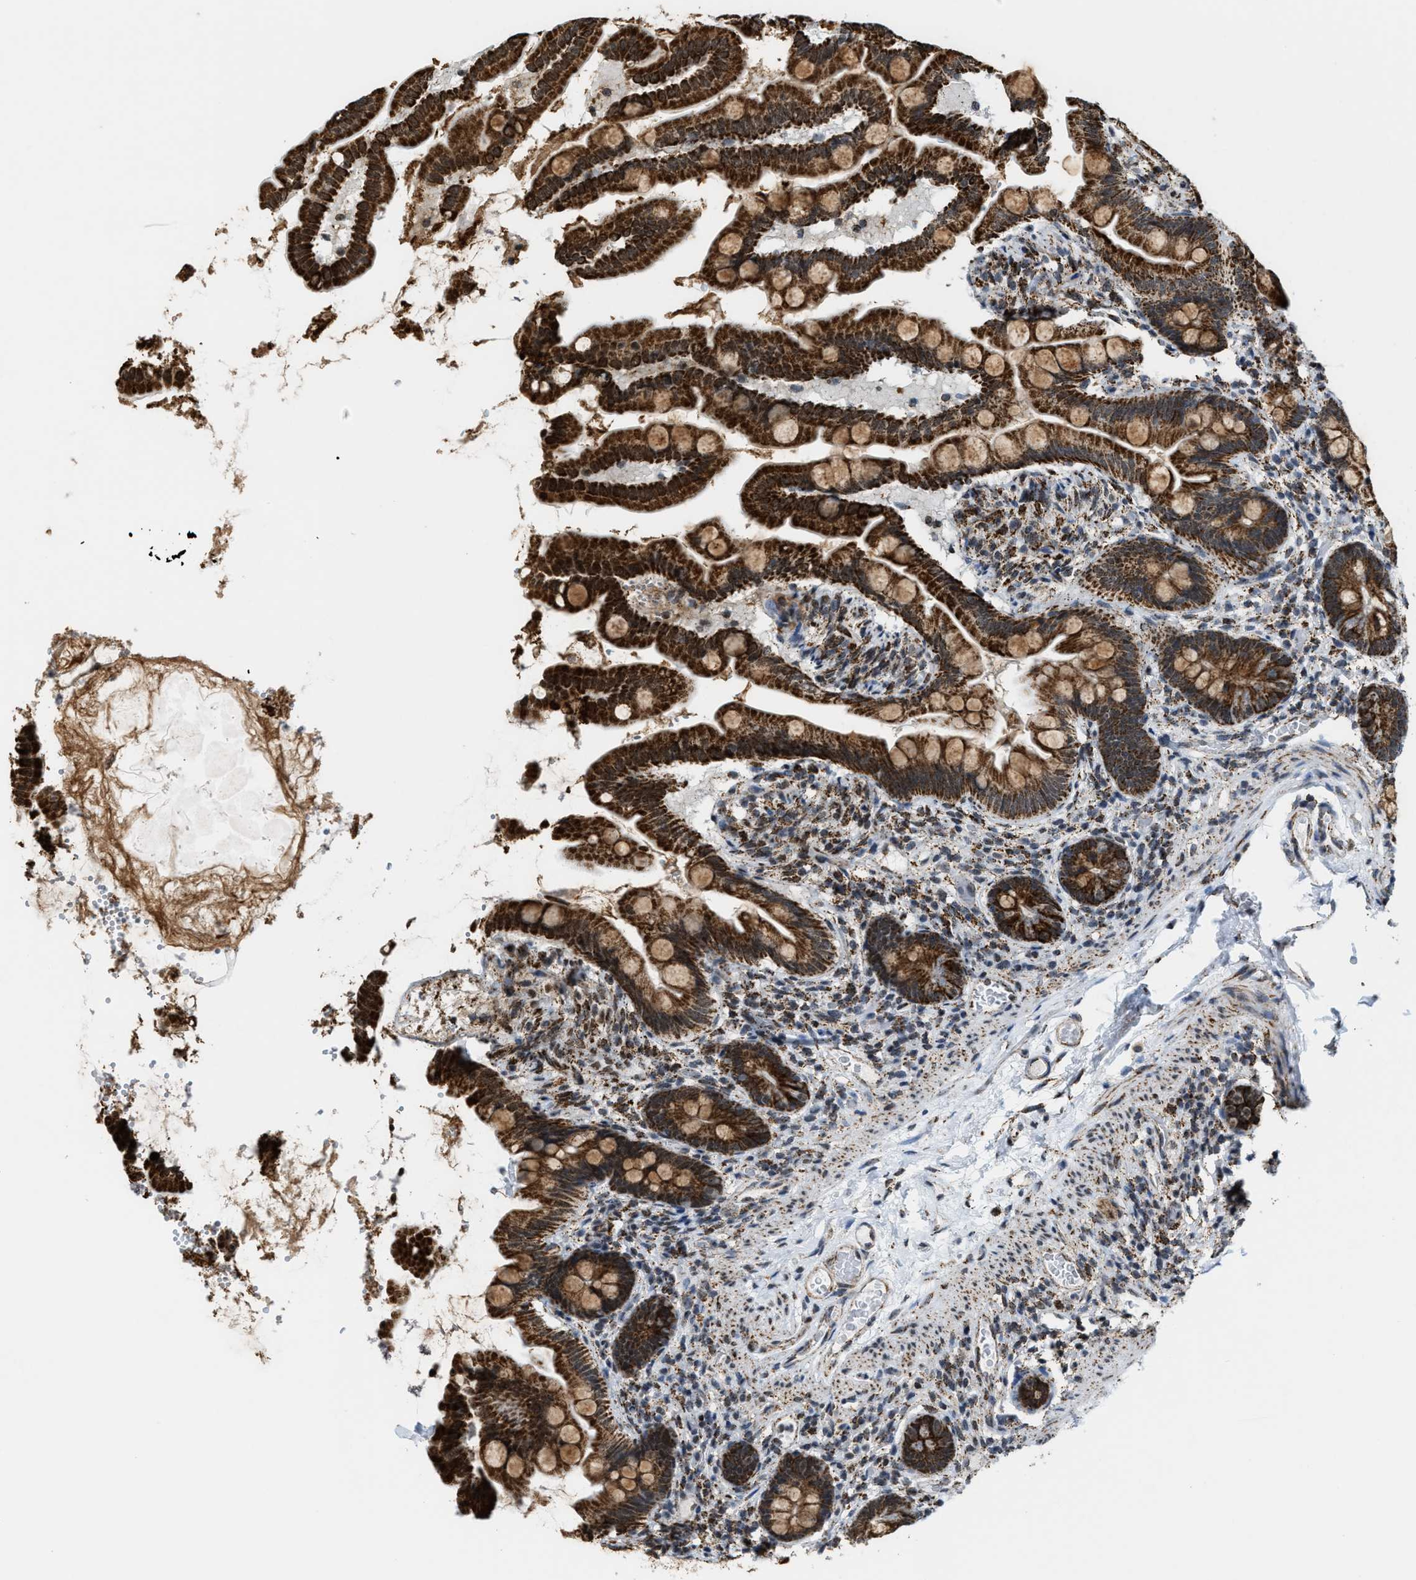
{"staining": {"intensity": "strong", "quantity": ">75%", "location": "cytoplasmic/membranous"}, "tissue": "small intestine", "cell_type": "Glandular cells", "image_type": "normal", "snomed": [{"axis": "morphology", "description": "Normal tissue, NOS"}, {"axis": "topography", "description": "Small intestine"}], "caption": "This image shows unremarkable small intestine stained with immunohistochemistry to label a protein in brown. The cytoplasmic/membranous of glandular cells show strong positivity for the protein. Nuclei are counter-stained blue.", "gene": "HIBADH", "patient": {"sex": "female", "age": 56}}